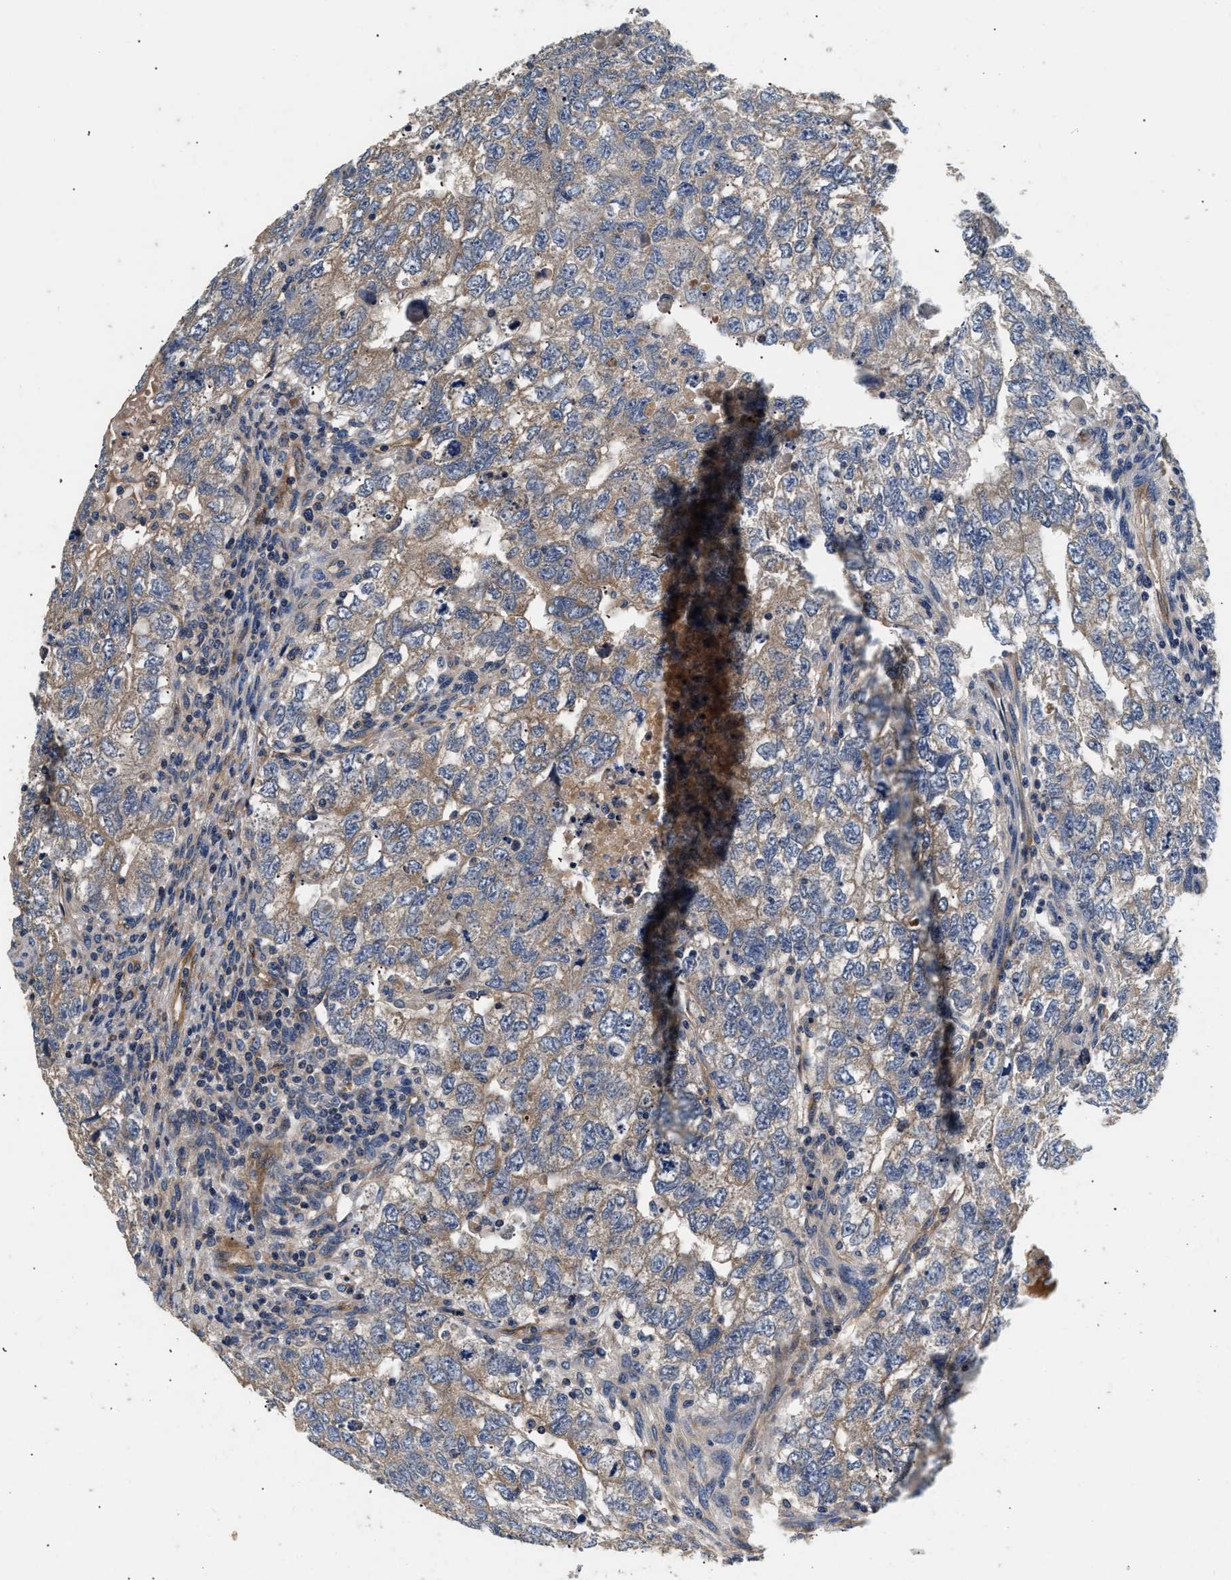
{"staining": {"intensity": "moderate", "quantity": ">75%", "location": "cytoplasmic/membranous"}, "tissue": "testis cancer", "cell_type": "Tumor cells", "image_type": "cancer", "snomed": [{"axis": "morphology", "description": "Carcinoma, Embryonal, NOS"}, {"axis": "topography", "description": "Testis"}], "caption": "Immunohistochemistry staining of embryonal carcinoma (testis), which exhibits medium levels of moderate cytoplasmic/membranous staining in approximately >75% of tumor cells indicating moderate cytoplasmic/membranous protein expression. The staining was performed using DAB (3,3'-diaminobenzidine) (brown) for protein detection and nuclei were counterstained in hematoxylin (blue).", "gene": "NME6", "patient": {"sex": "male", "age": 36}}